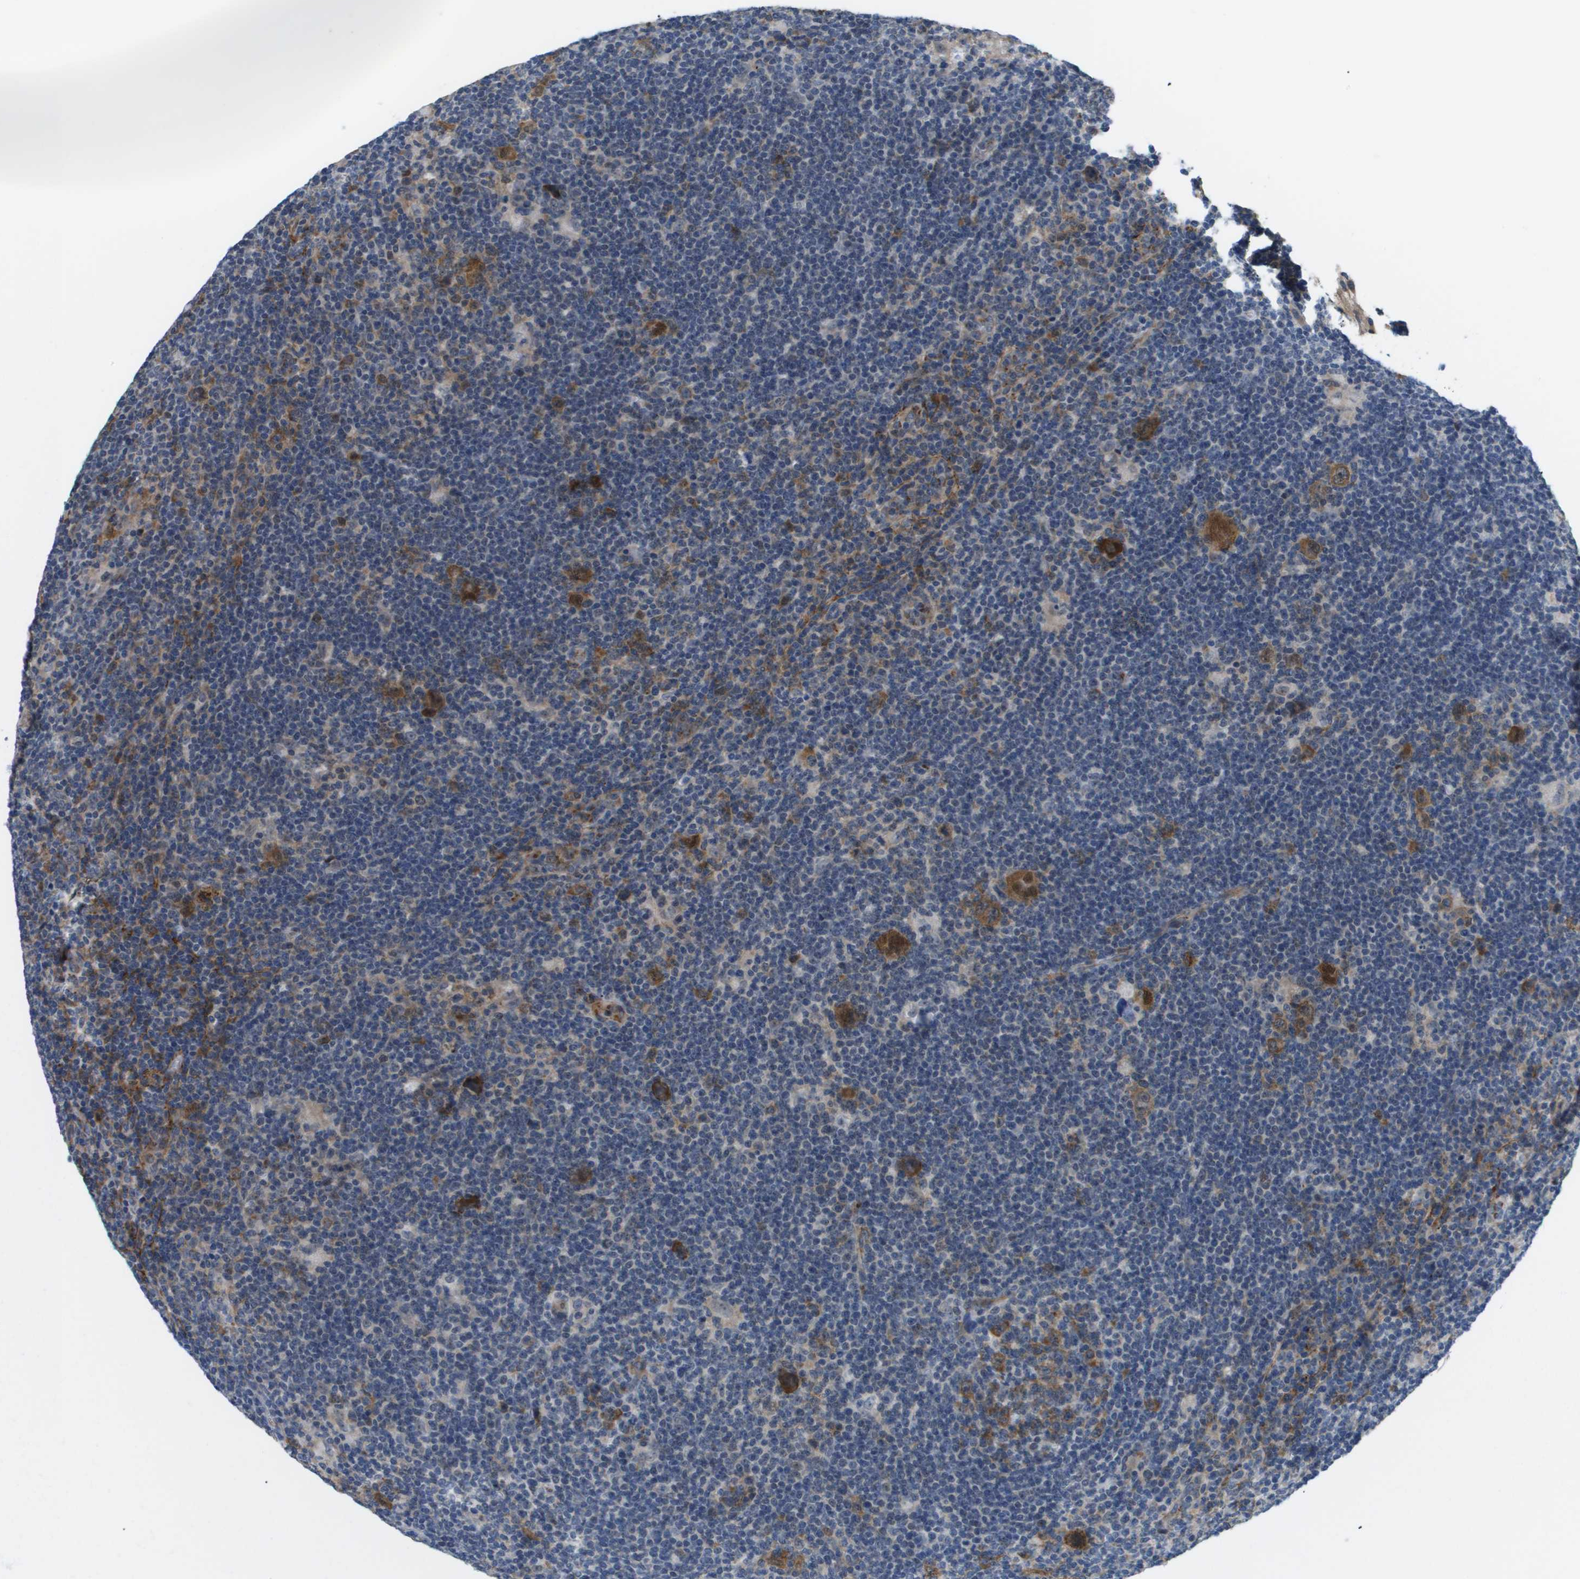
{"staining": {"intensity": "moderate", "quantity": ">75%", "location": "cytoplasmic/membranous"}, "tissue": "lymphoma", "cell_type": "Tumor cells", "image_type": "cancer", "snomed": [{"axis": "morphology", "description": "Hodgkin's disease, NOS"}, {"axis": "topography", "description": "Lymph node"}], "caption": "Tumor cells demonstrate moderate cytoplasmic/membranous positivity in approximately >75% of cells in Hodgkin's disease.", "gene": "OTUD5", "patient": {"sex": "female", "age": 57}}